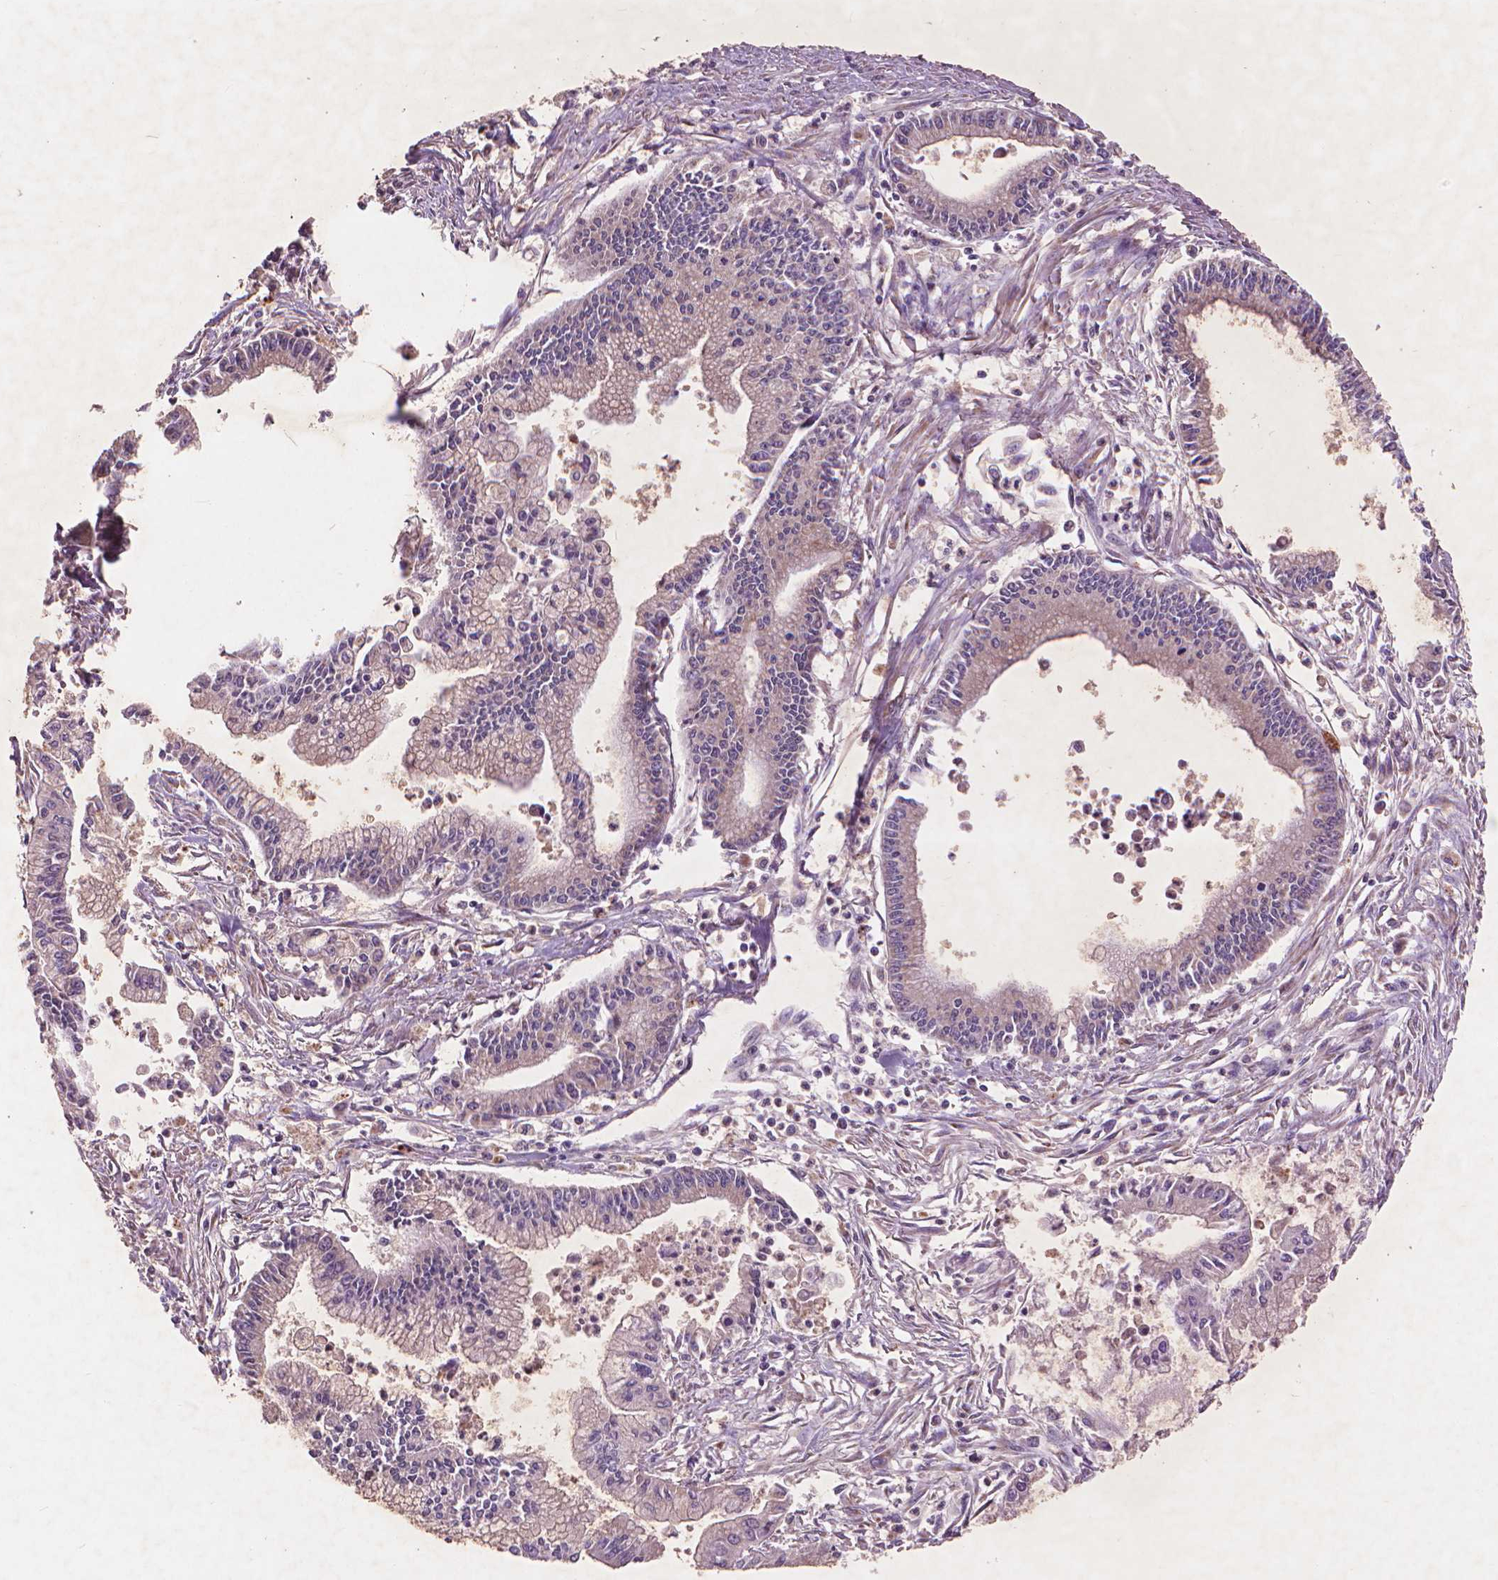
{"staining": {"intensity": "negative", "quantity": "none", "location": "none"}, "tissue": "pancreatic cancer", "cell_type": "Tumor cells", "image_type": "cancer", "snomed": [{"axis": "morphology", "description": "Adenocarcinoma, NOS"}, {"axis": "topography", "description": "Pancreas"}], "caption": "Immunohistochemistry (IHC) image of neoplastic tissue: human pancreatic cancer stained with DAB shows no significant protein expression in tumor cells. (DAB (3,3'-diaminobenzidine) immunohistochemistry (IHC) visualized using brightfield microscopy, high magnification).", "gene": "NLRX1", "patient": {"sex": "female", "age": 65}}